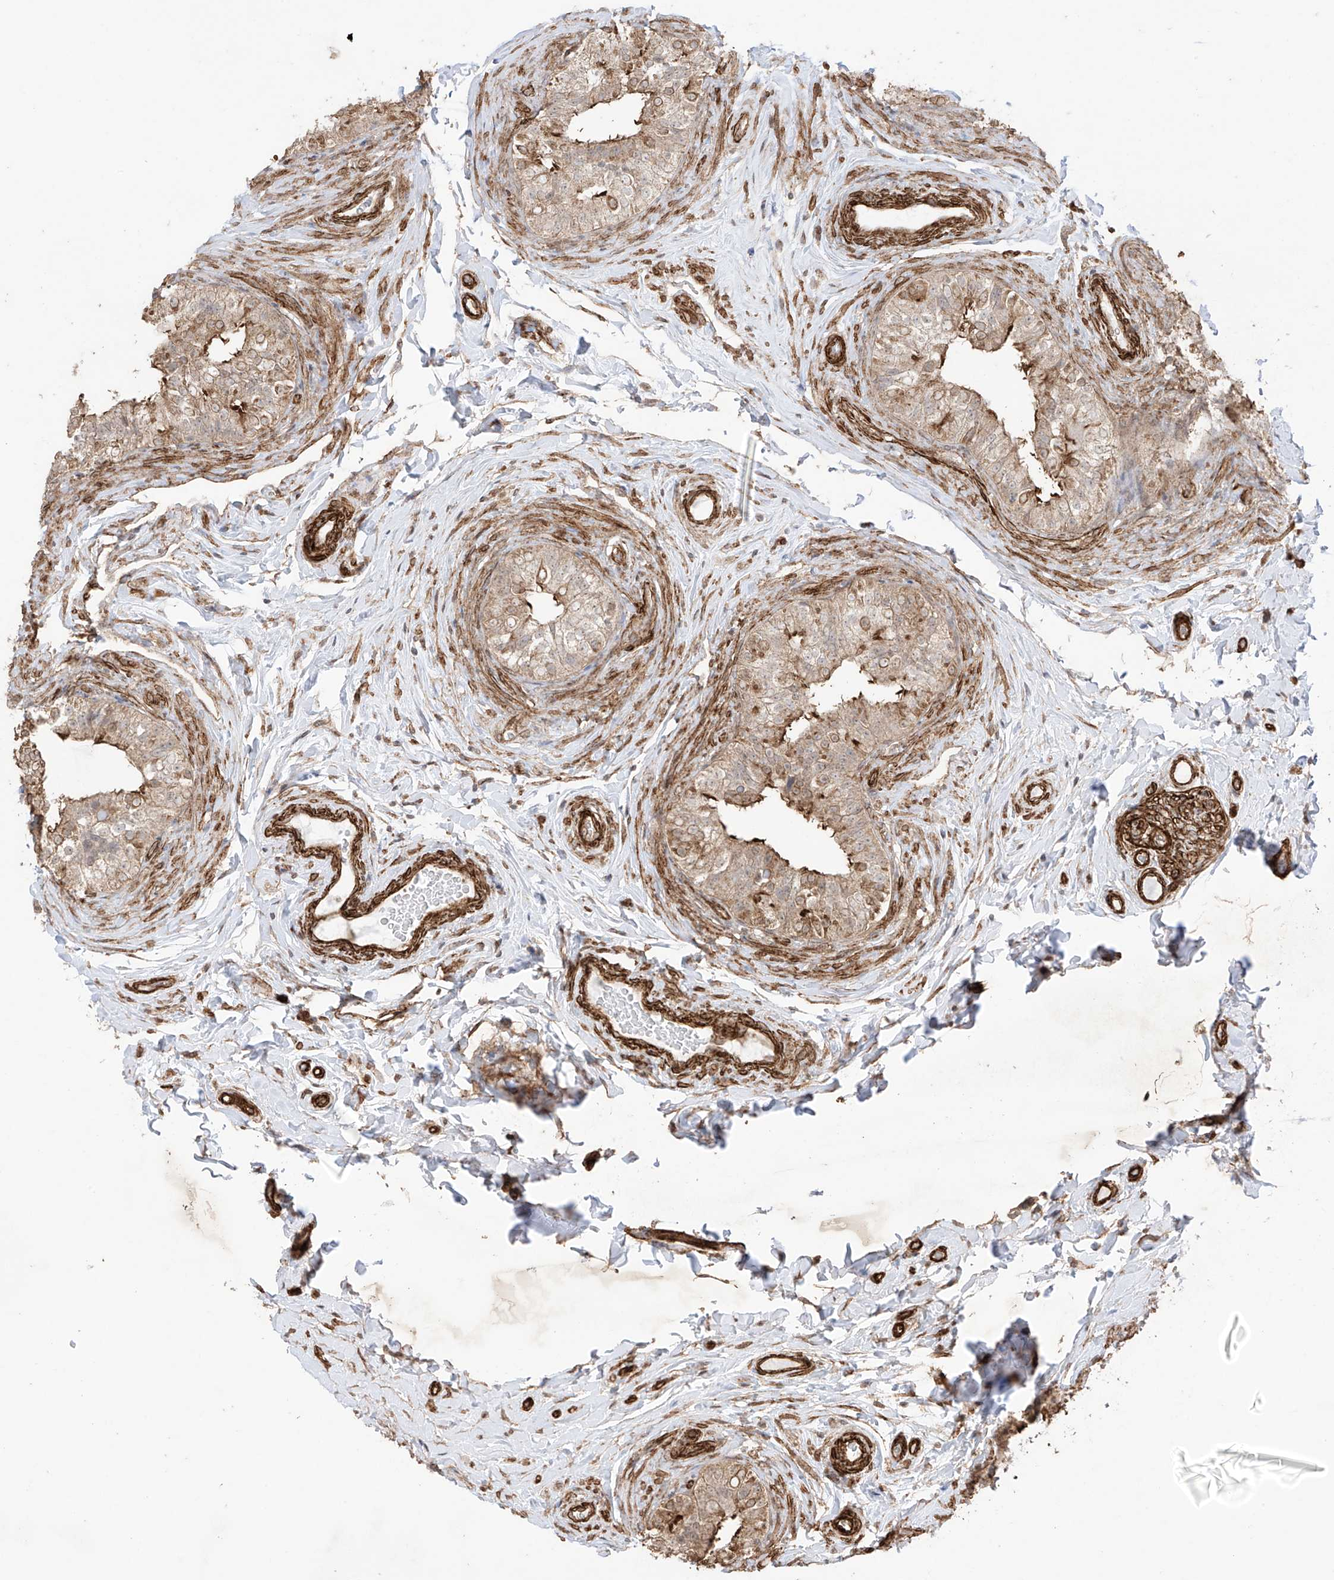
{"staining": {"intensity": "moderate", "quantity": "<25%", "location": "cytoplasmic/membranous"}, "tissue": "epididymis", "cell_type": "Glandular cells", "image_type": "normal", "snomed": [{"axis": "morphology", "description": "Normal tissue, NOS"}, {"axis": "topography", "description": "Epididymis"}], "caption": "Immunohistochemical staining of normal human epididymis demonstrates moderate cytoplasmic/membranous protein positivity in about <25% of glandular cells. (IHC, brightfield microscopy, high magnification).", "gene": "TTLL5", "patient": {"sex": "male", "age": 49}}